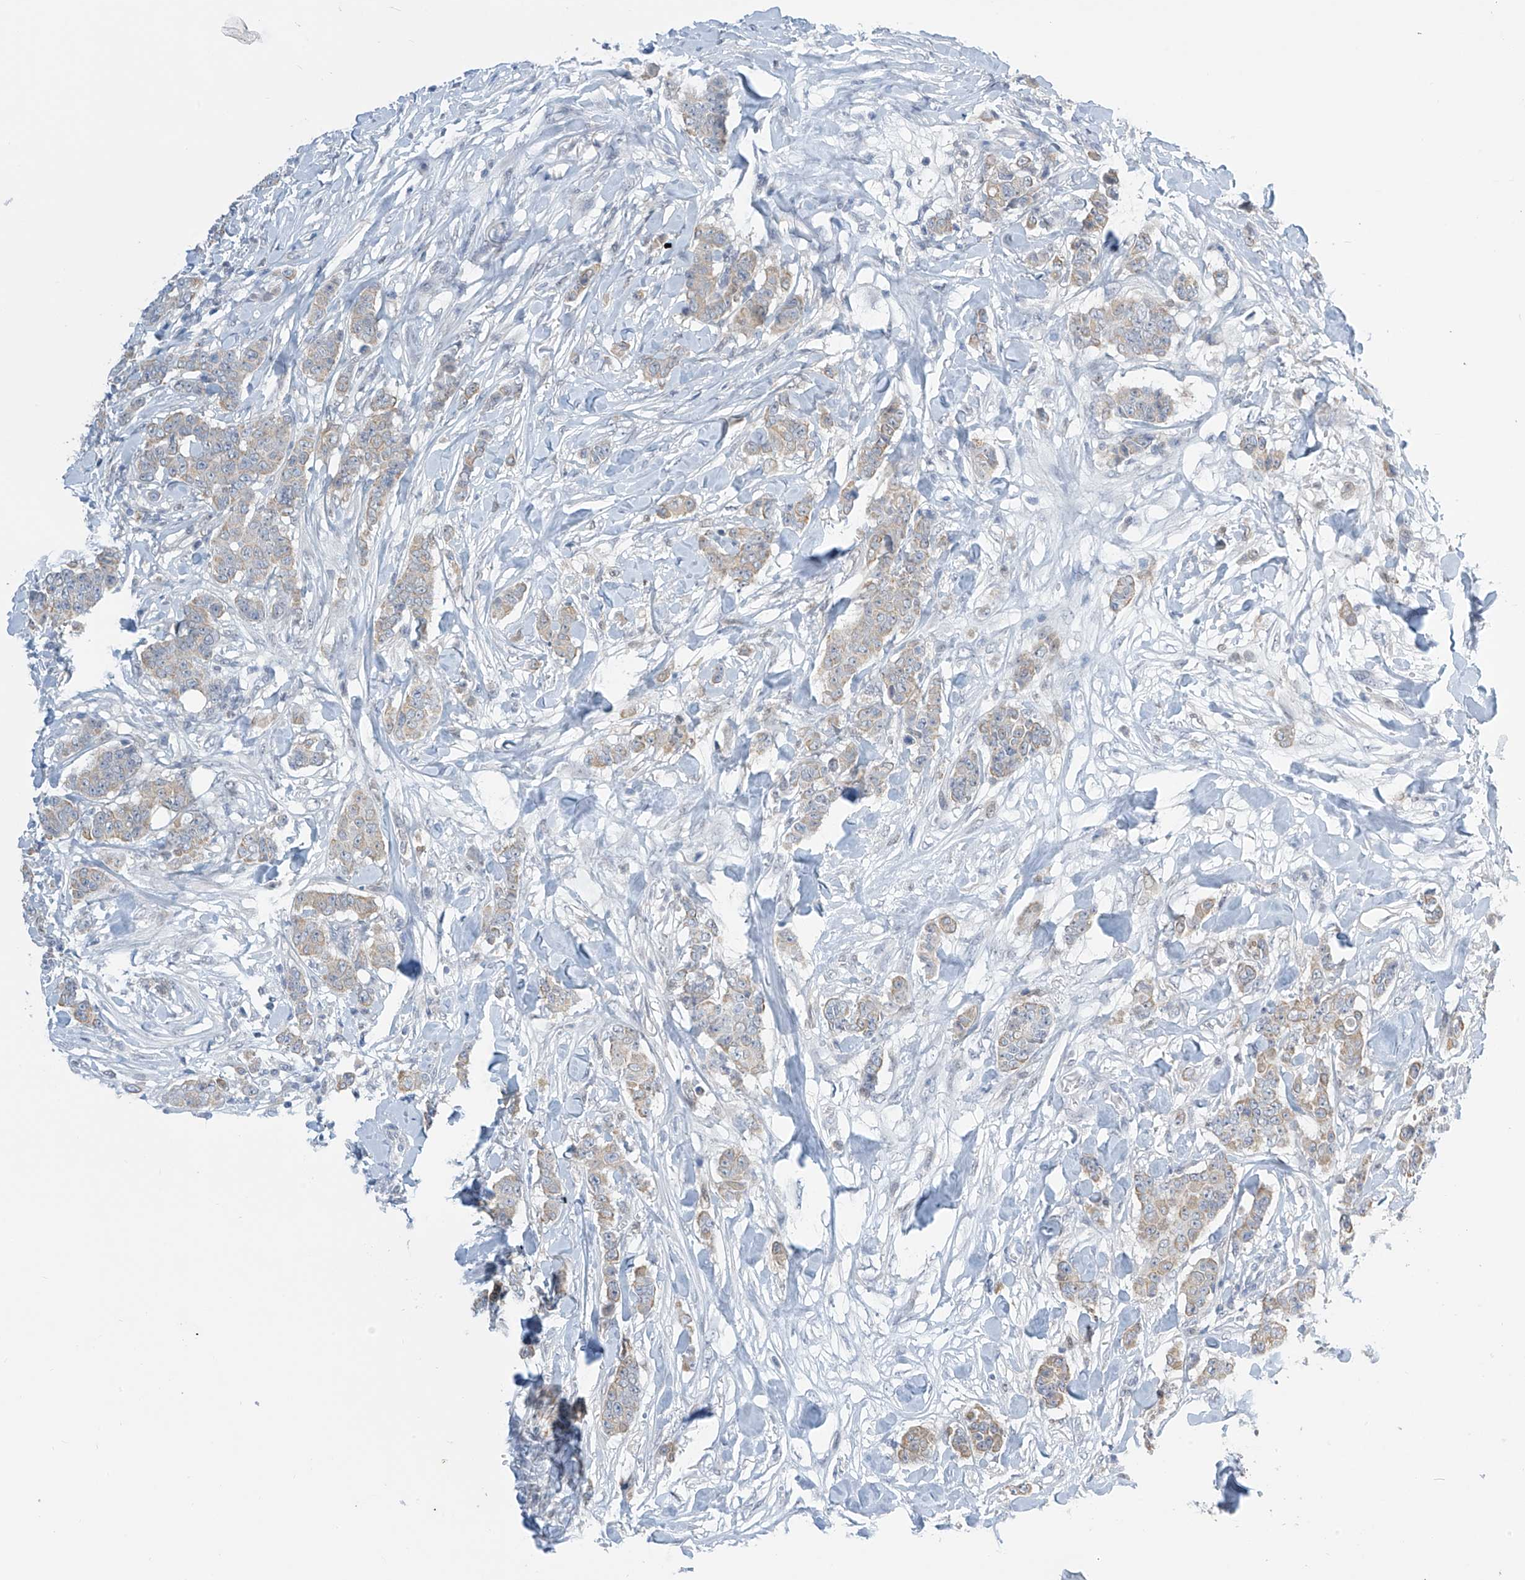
{"staining": {"intensity": "weak", "quantity": ">75%", "location": "cytoplasmic/membranous"}, "tissue": "breast cancer", "cell_type": "Tumor cells", "image_type": "cancer", "snomed": [{"axis": "morphology", "description": "Duct carcinoma"}, {"axis": "topography", "description": "Breast"}], "caption": "A high-resolution micrograph shows immunohistochemistry (IHC) staining of breast cancer, which displays weak cytoplasmic/membranous expression in about >75% of tumor cells. The protein of interest is stained brown, and the nuclei are stained in blue (DAB (3,3'-diaminobenzidine) IHC with brightfield microscopy, high magnification).", "gene": "APLF", "patient": {"sex": "female", "age": 40}}